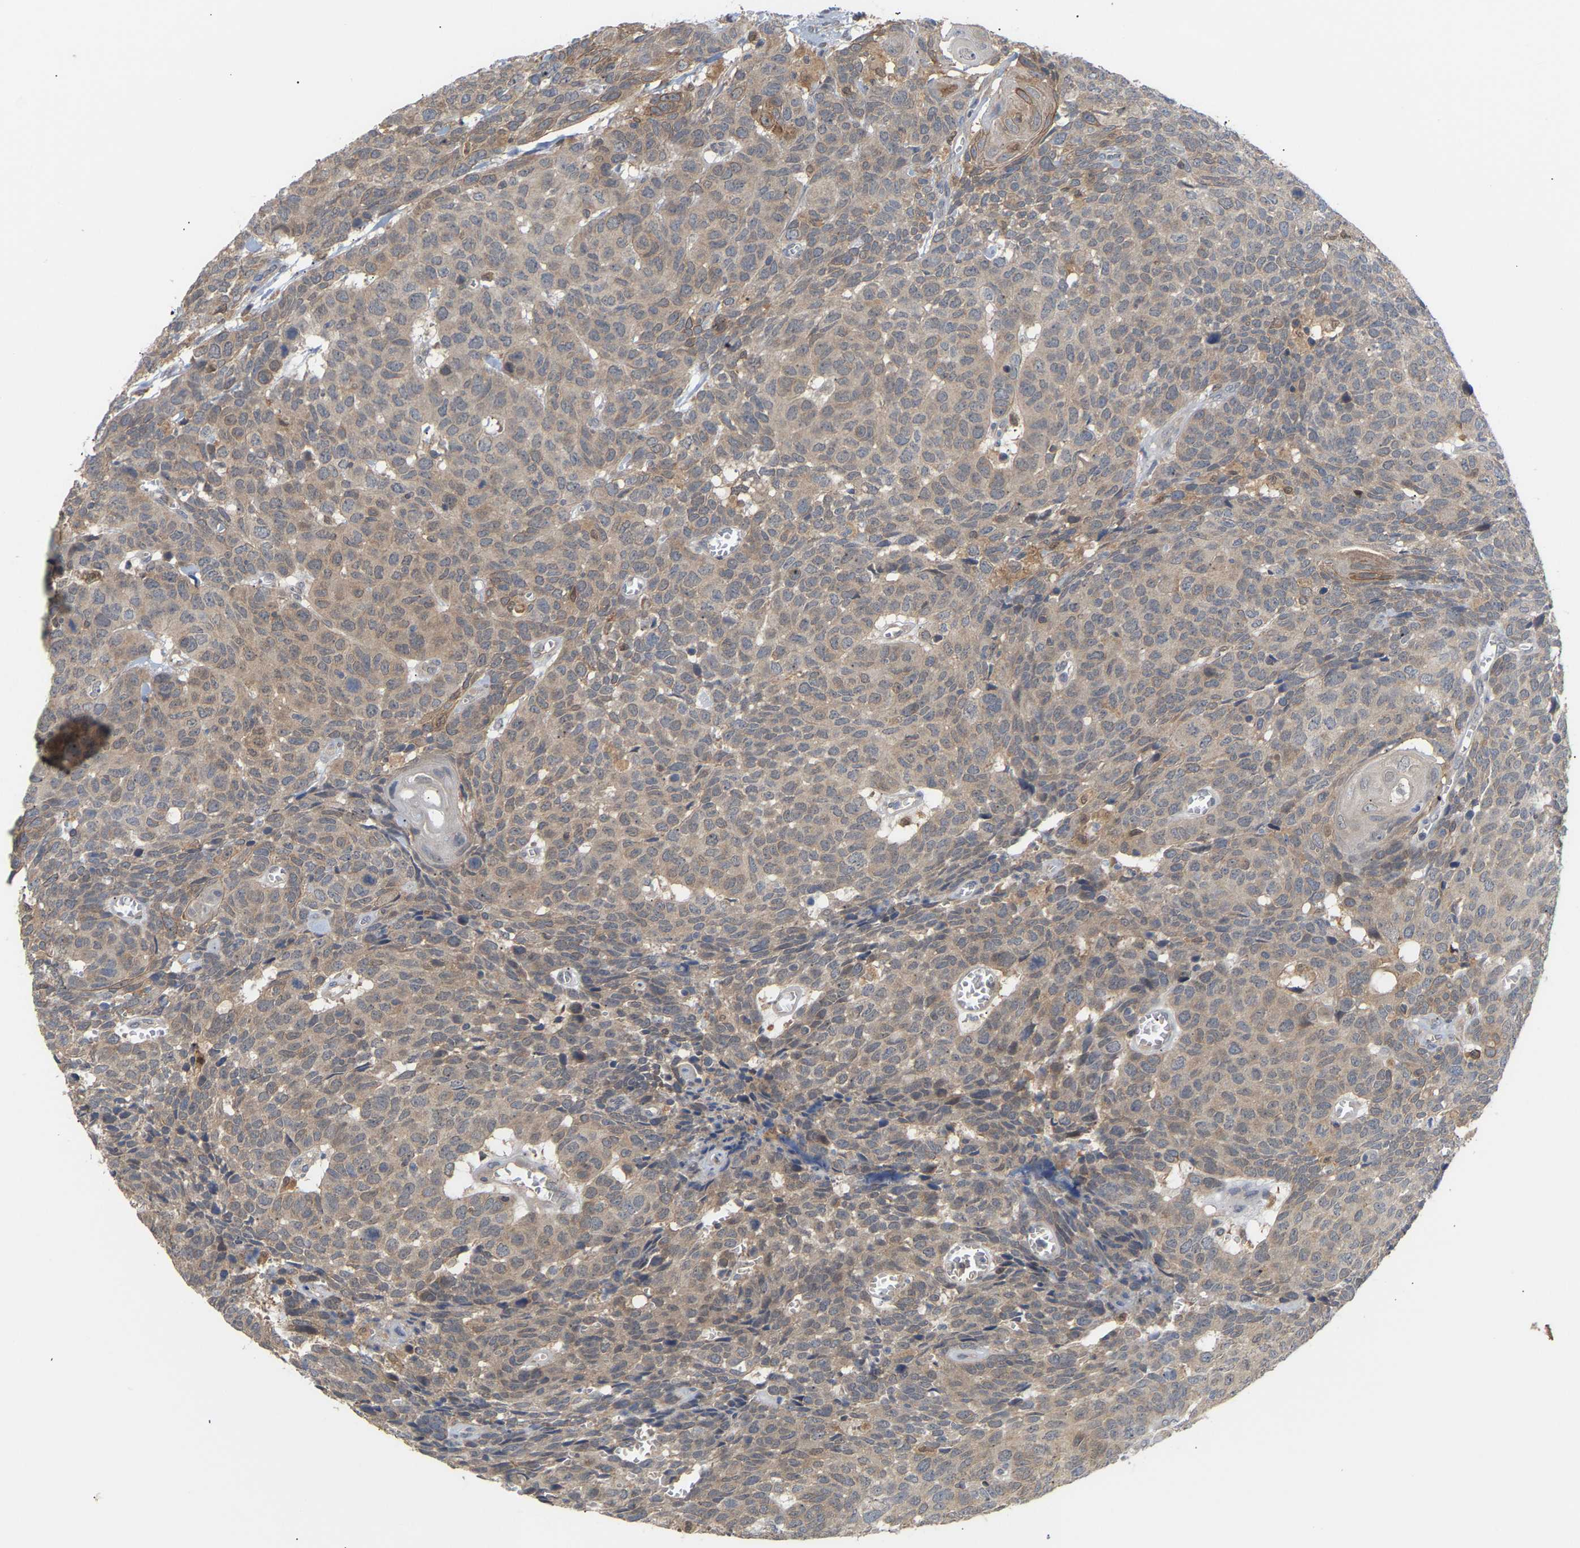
{"staining": {"intensity": "weak", "quantity": ">75%", "location": "cytoplasmic/membranous"}, "tissue": "head and neck cancer", "cell_type": "Tumor cells", "image_type": "cancer", "snomed": [{"axis": "morphology", "description": "Squamous cell carcinoma, NOS"}, {"axis": "topography", "description": "Head-Neck"}], "caption": "Human head and neck squamous cell carcinoma stained with a brown dye demonstrates weak cytoplasmic/membranous positive staining in approximately >75% of tumor cells.", "gene": "TPMT", "patient": {"sex": "male", "age": 66}}